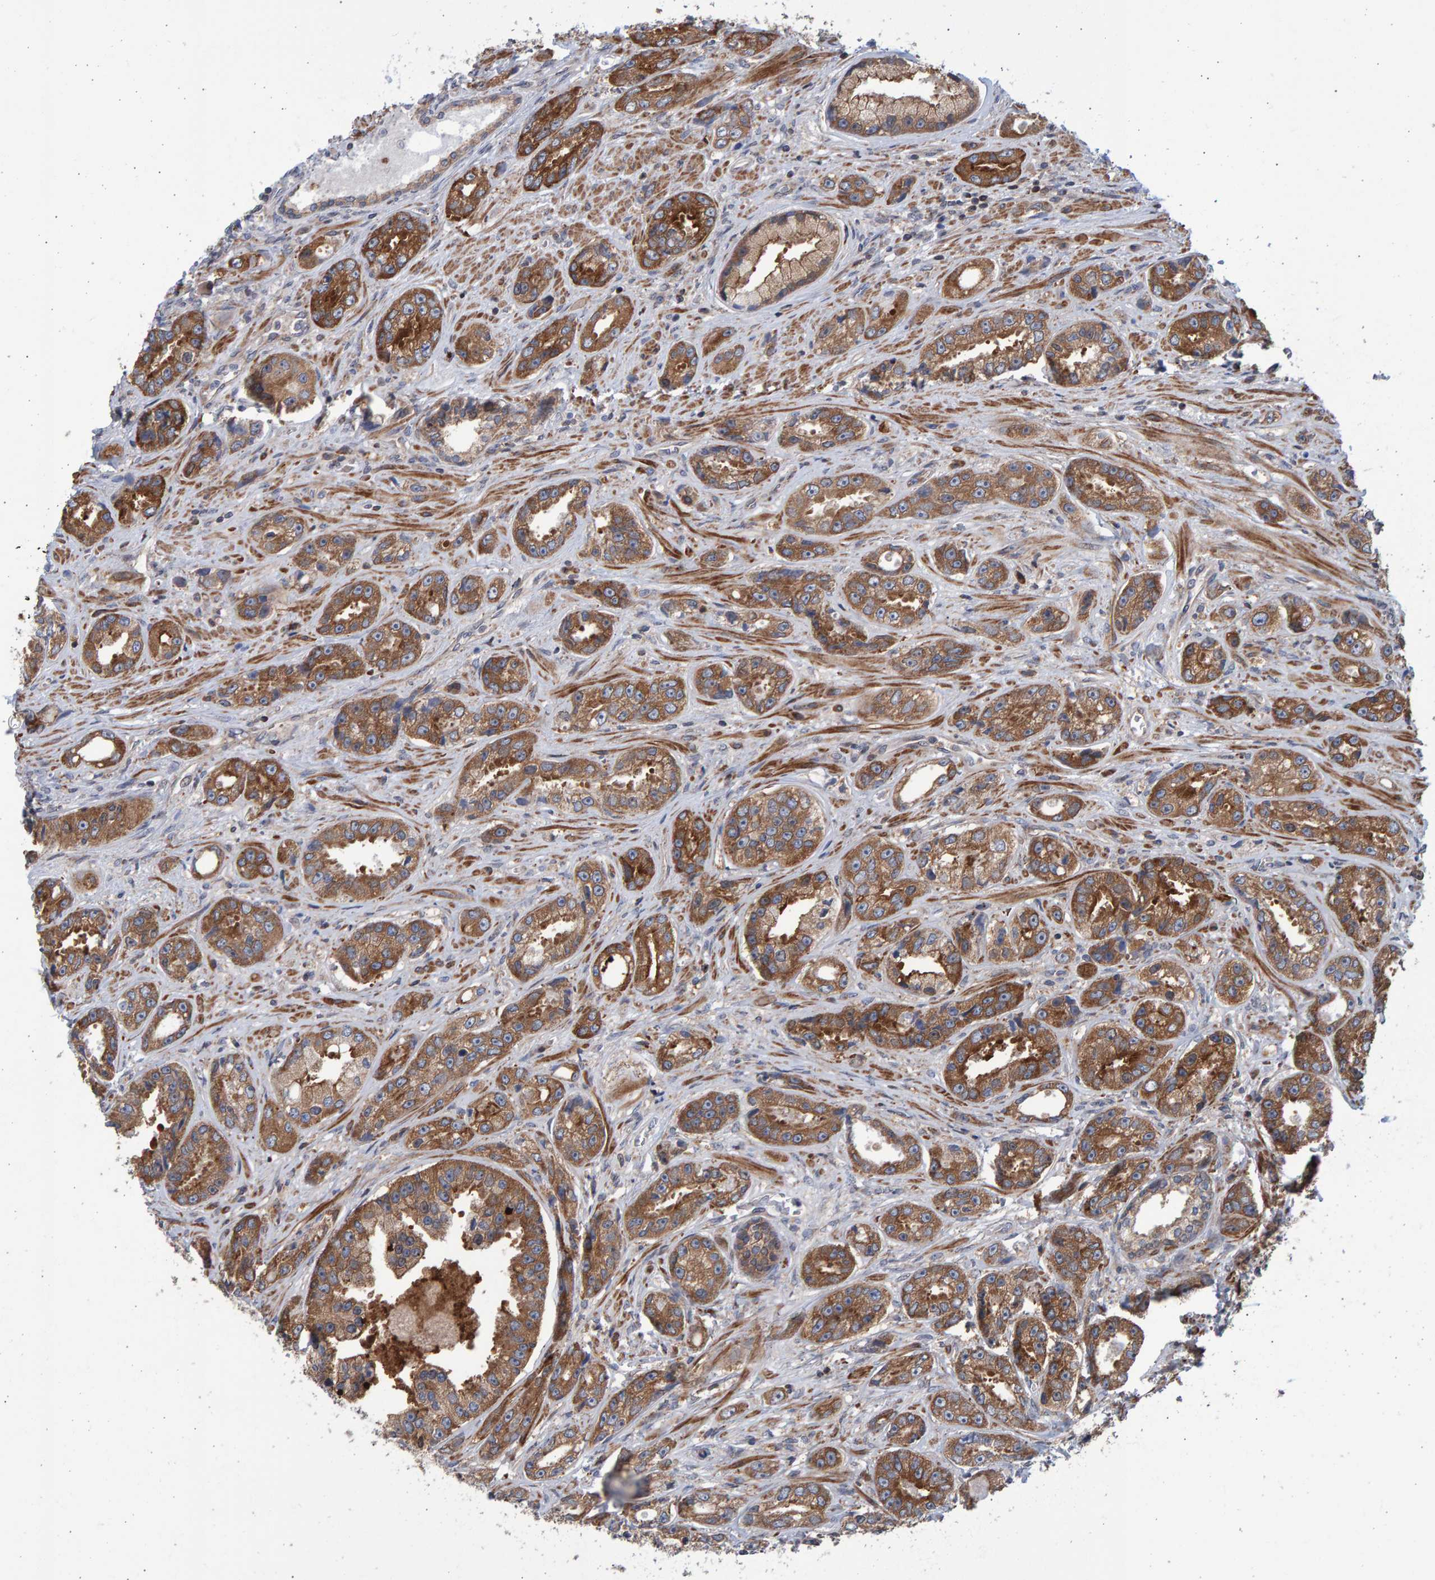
{"staining": {"intensity": "moderate", "quantity": ">75%", "location": "cytoplasmic/membranous"}, "tissue": "prostate cancer", "cell_type": "Tumor cells", "image_type": "cancer", "snomed": [{"axis": "morphology", "description": "Adenocarcinoma, High grade"}, {"axis": "topography", "description": "Prostate"}], "caption": "Protein expression analysis of prostate adenocarcinoma (high-grade) reveals moderate cytoplasmic/membranous staining in about >75% of tumor cells.", "gene": "LRBA", "patient": {"sex": "male", "age": 61}}